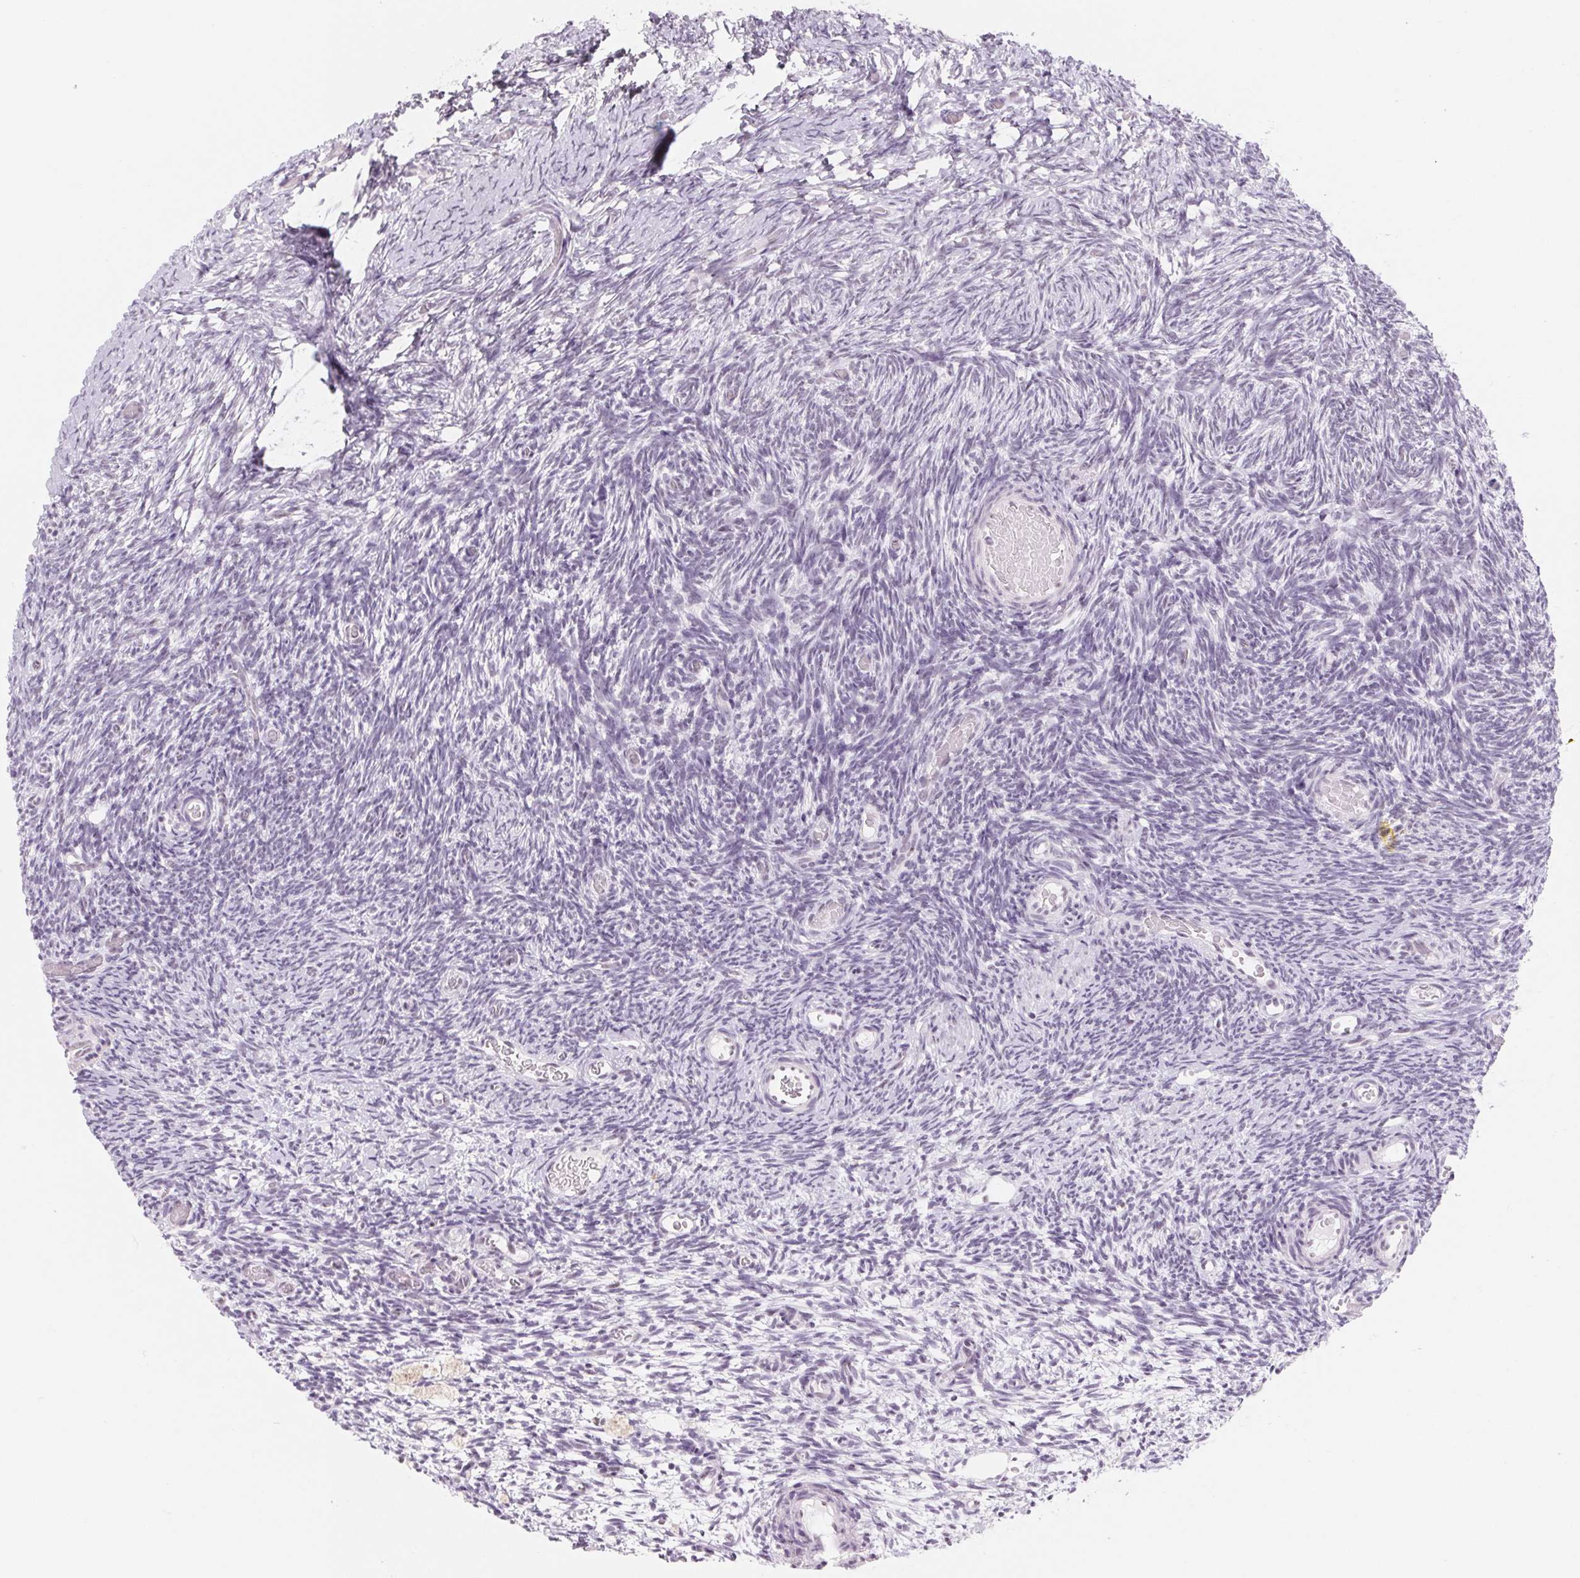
{"staining": {"intensity": "negative", "quantity": "none", "location": "none"}, "tissue": "ovary", "cell_type": "Follicle cells", "image_type": "normal", "snomed": [{"axis": "morphology", "description": "Normal tissue, NOS"}, {"axis": "topography", "description": "Ovary"}], "caption": "Immunohistochemistry image of normal ovary: human ovary stained with DAB (3,3'-diaminobenzidine) demonstrates no significant protein staining in follicle cells.", "gene": "ZIC4", "patient": {"sex": "female", "age": 39}}